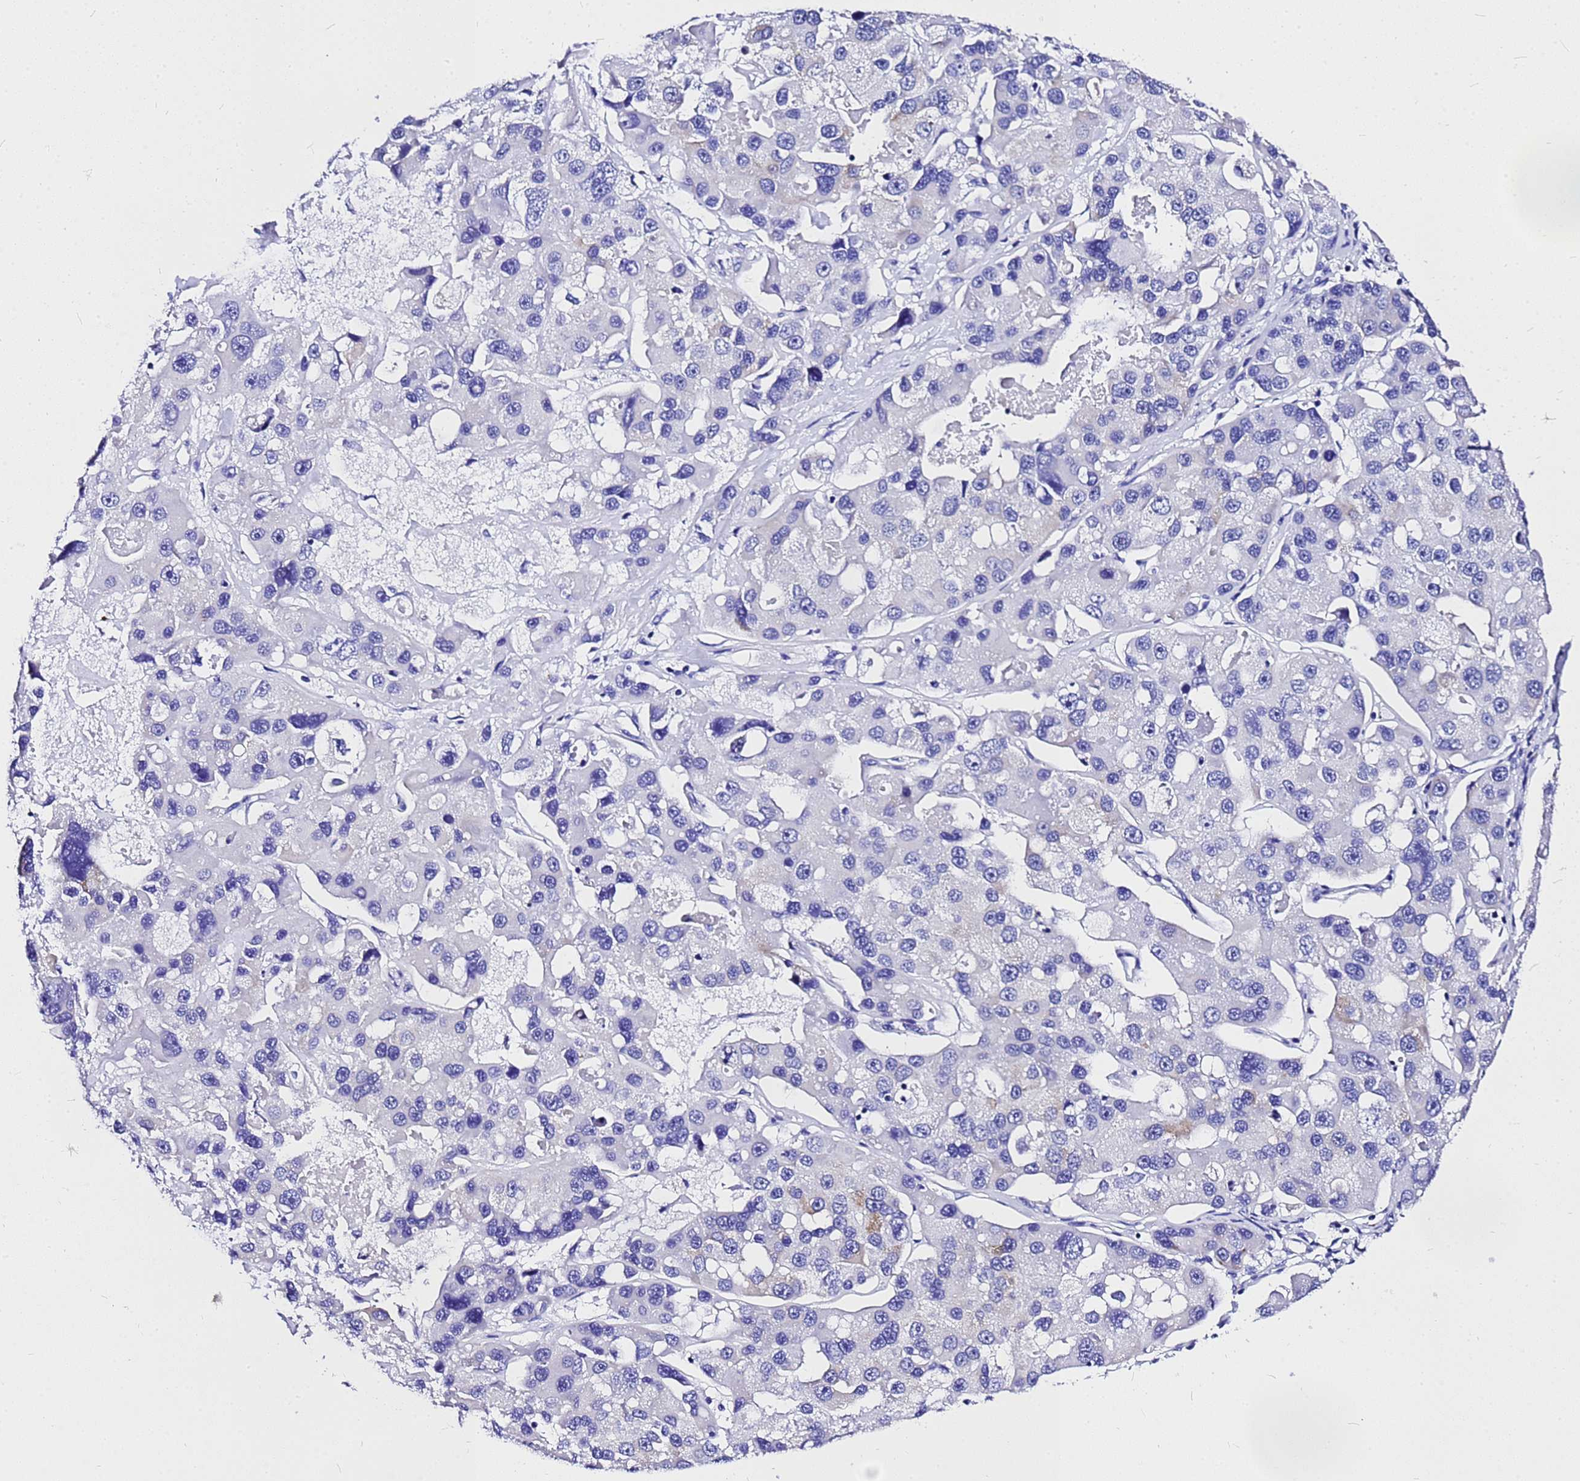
{"staining": {"intensity": "negative", "quantity": "none", "location": "none"}, "tissue": "lung cancer", "cell_type": "Tumor cells", "image_type": "cancer", "snomed": [{"axis": "morphology", "description": "Adenocarcinoma, NOS"}, {"axis": "topography", "description": "Lung"}], "caption": "Immunohistochemical staining of lung cancer (adenocarcinoma) reveals no significant staining in tumor cells.", "gene": "HERC4", "patient": {"sex": "female", "age": 54}}